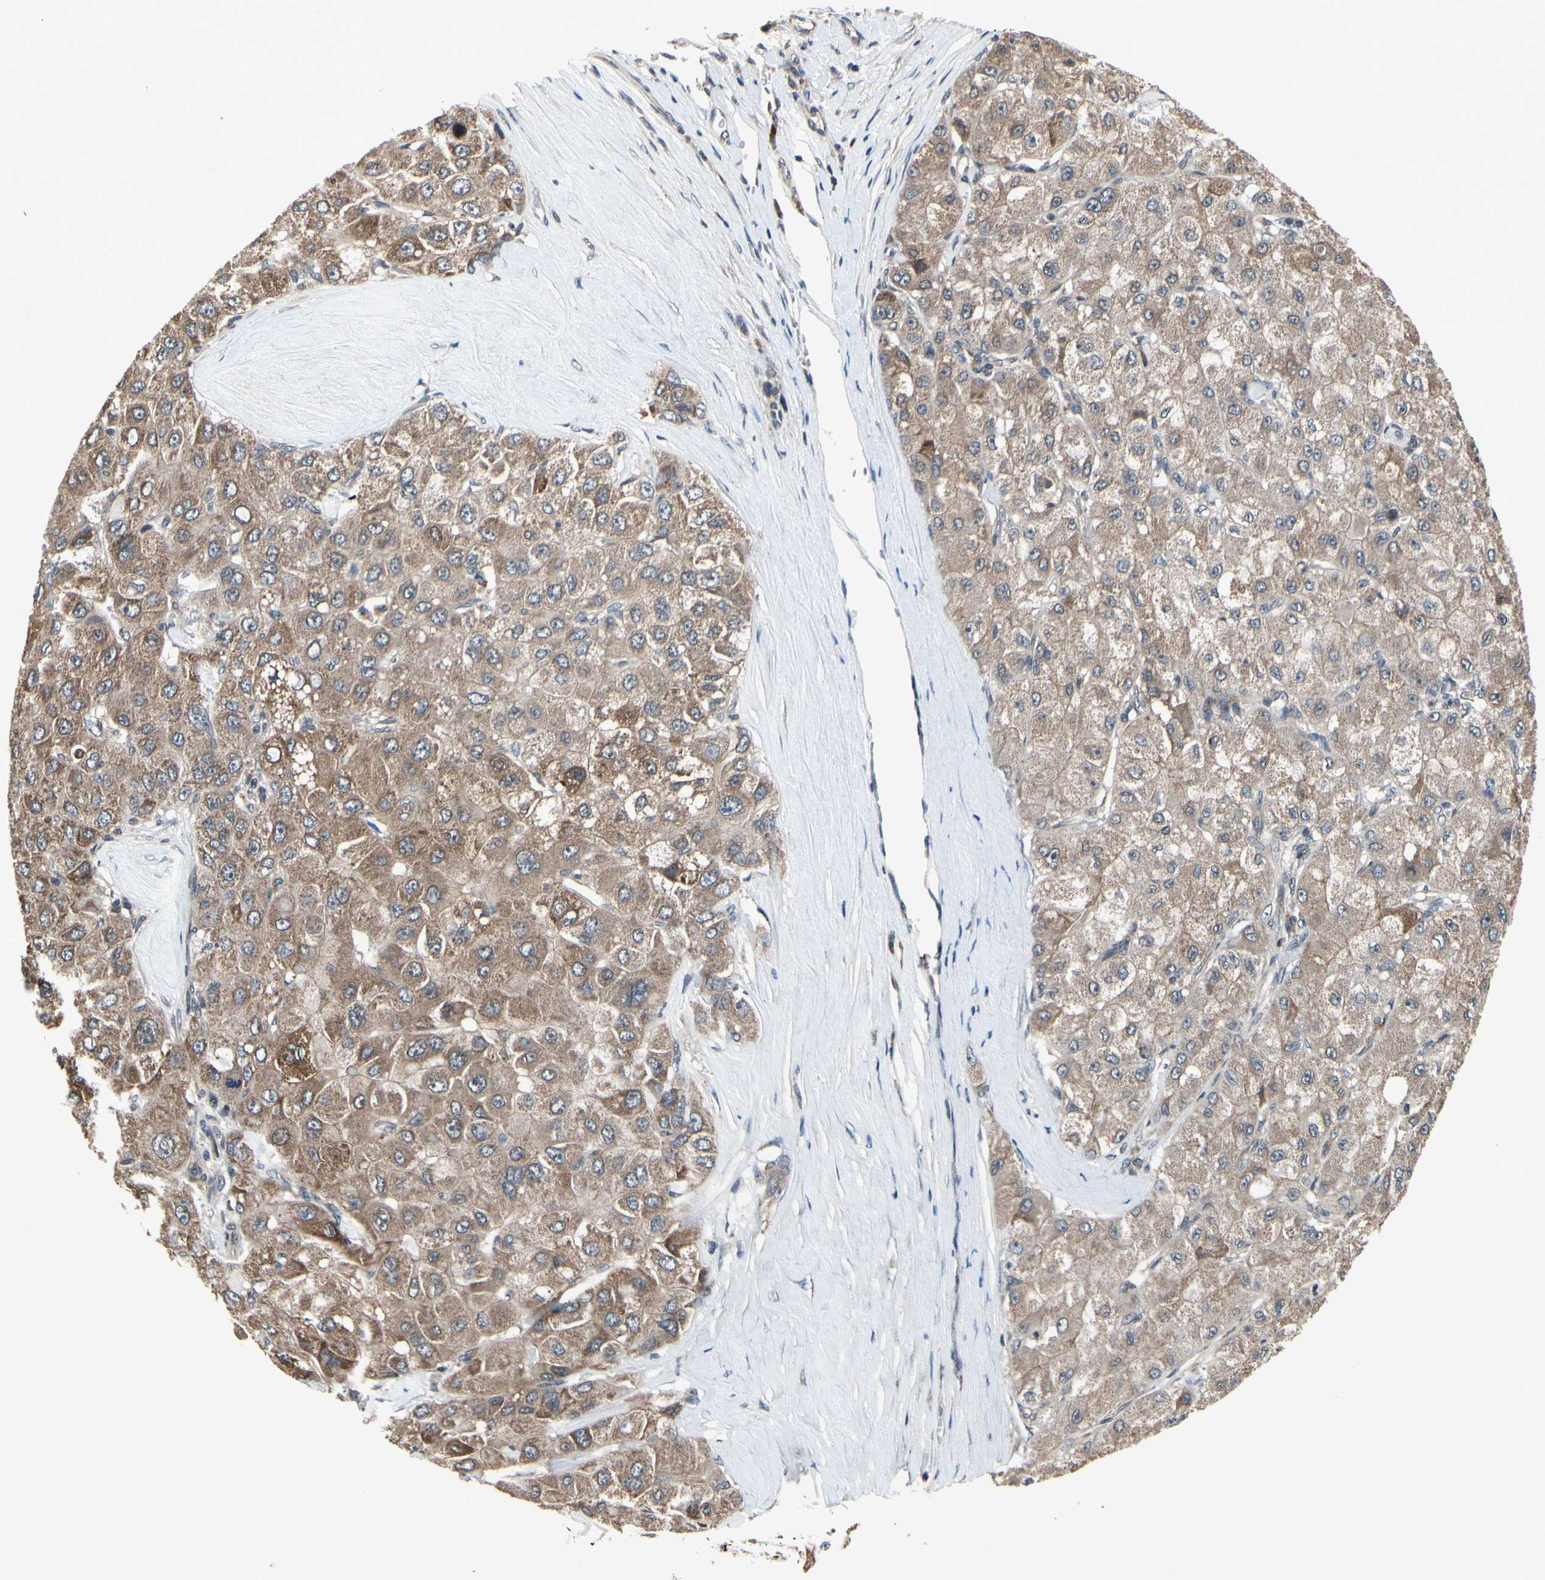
{"staining": {"intensity": "moderate", "quantity": ">75%", "location": "cytoplasmic/membranous"}, "tissue": "liver cancer", "cell_type": "Tumor cells", "image_type": "cancer", "snomed": [{"axis": "morphology", "description": "Carcinoma, Hepatocellular, NOS"}, {"axis": "topography", "description": "Liver"}], "caption": "Moderate cytoplasmic/membranous positivity is identified in approximately >75% of tumor cells in hepatocellular carcinoma (liver).", "gene": "MBTPS2", "patient": {"sex": "male", "age": 80}}